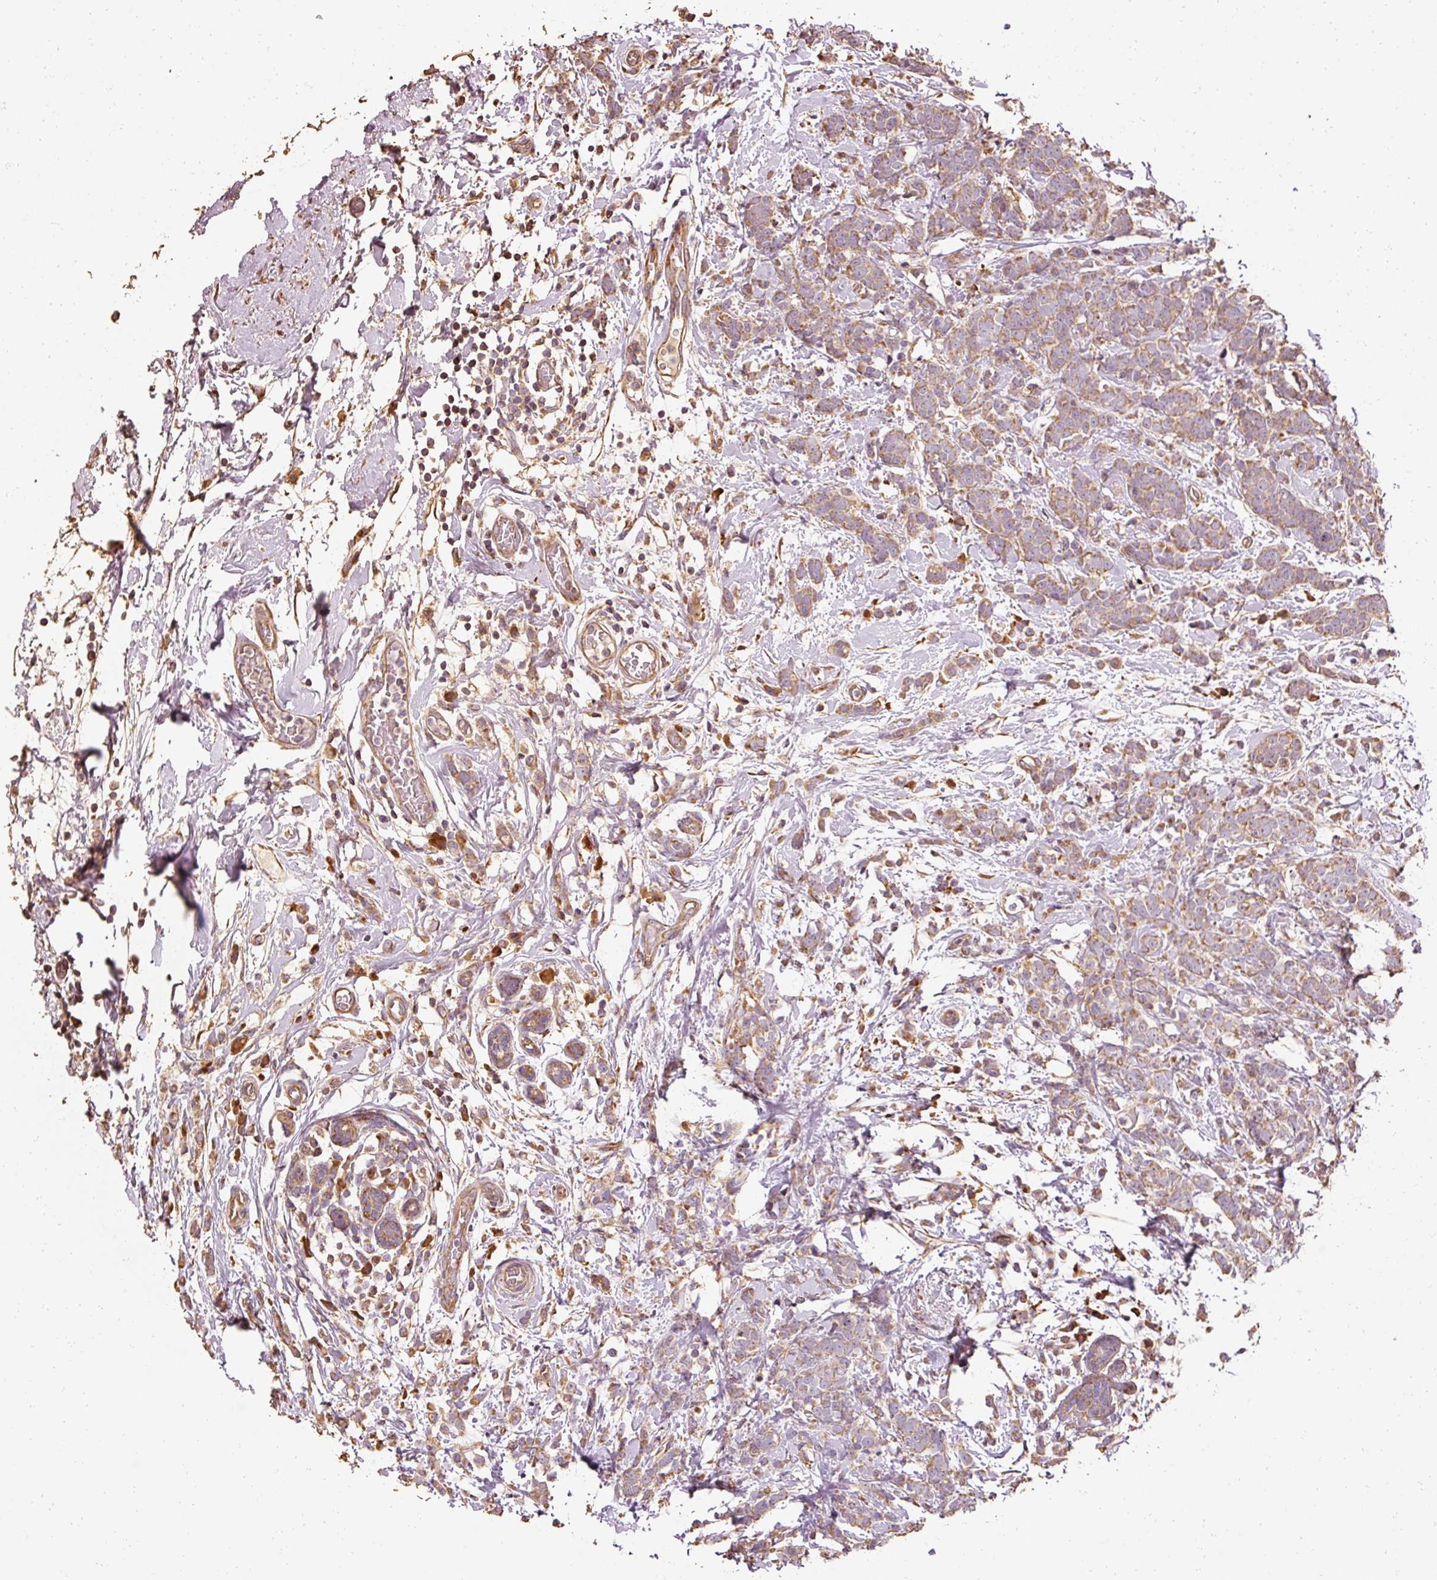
{"staining": {"intensity": "moderate", "quantity": ">75%", "location": "cytoplasmic/membranous"}, "tissue": "breast cancer", "cell_type": "Tumor cells", "image_type": "cancer", "snomed": [{"axis": "morphology", "description": "Lobular carcinoma"}, {"axis": "topography", "description": "Breast"}], "caption": "Immunohistochemical staining of breast cancer demonstrates medium levels of moderate cytoplasmic/membranous positivity in approximately >75% of tumor cells.", "gene": "EFHC1", "patient": {"sex": "female", "age": 58}}